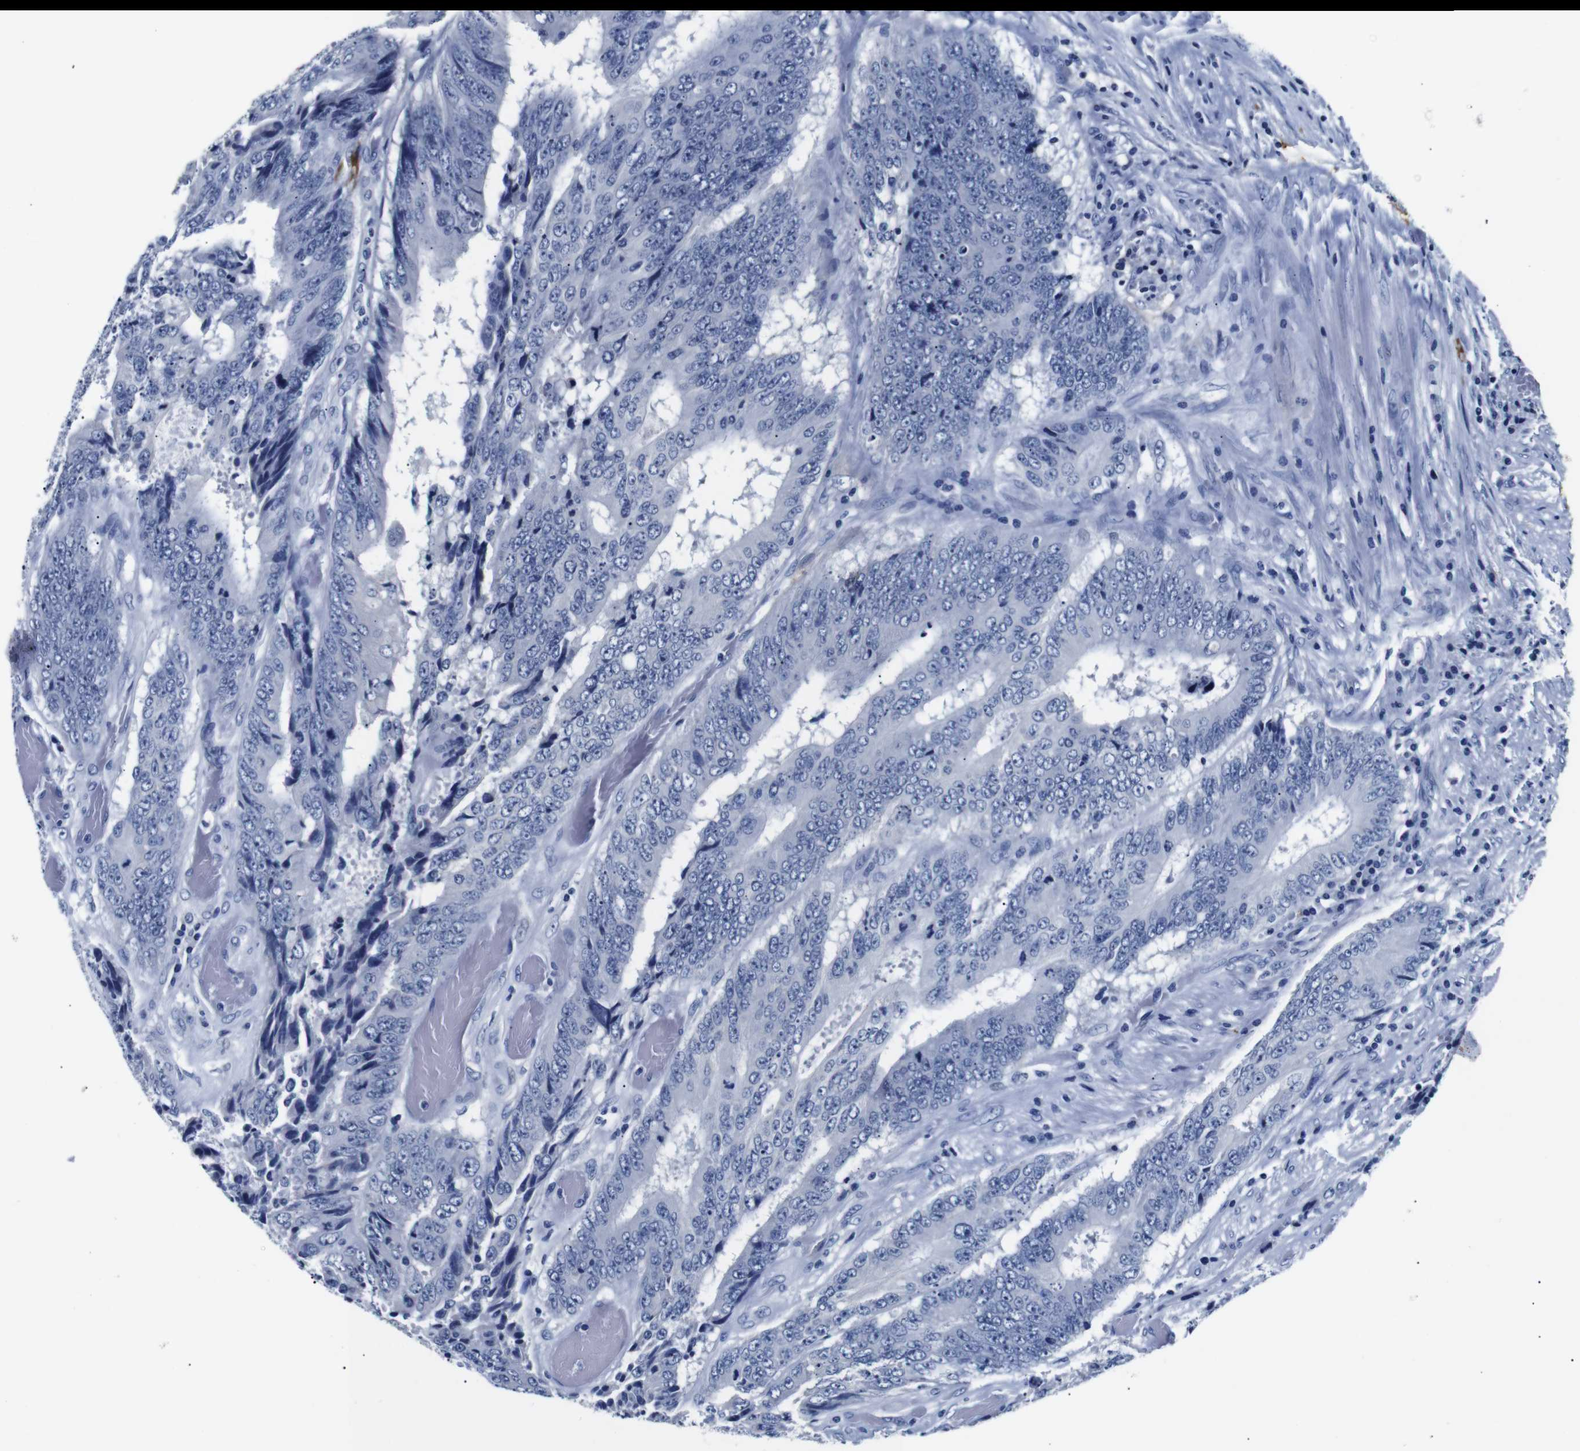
{"staining": {"intensity": "negative", "quantity": "none", "location": "none"}, "tissue": "colorectal cancer", "cell_type": "Tumor cells", "image_type": "cancer", "snomed": [{"axis": "morphology", "description": "Adenocarcinoma, NOS"}, {"axis": "topography", "description": "Rectum"}], "caption": "A high-resolution photomicrograph shows immunohistochemistry (IHC) staining of colorectal adenocarcinoma, which exhibits no significant expression in tumor cells.", "gene": "GAP43", "patient": {"sex": "male", "age": 72}}